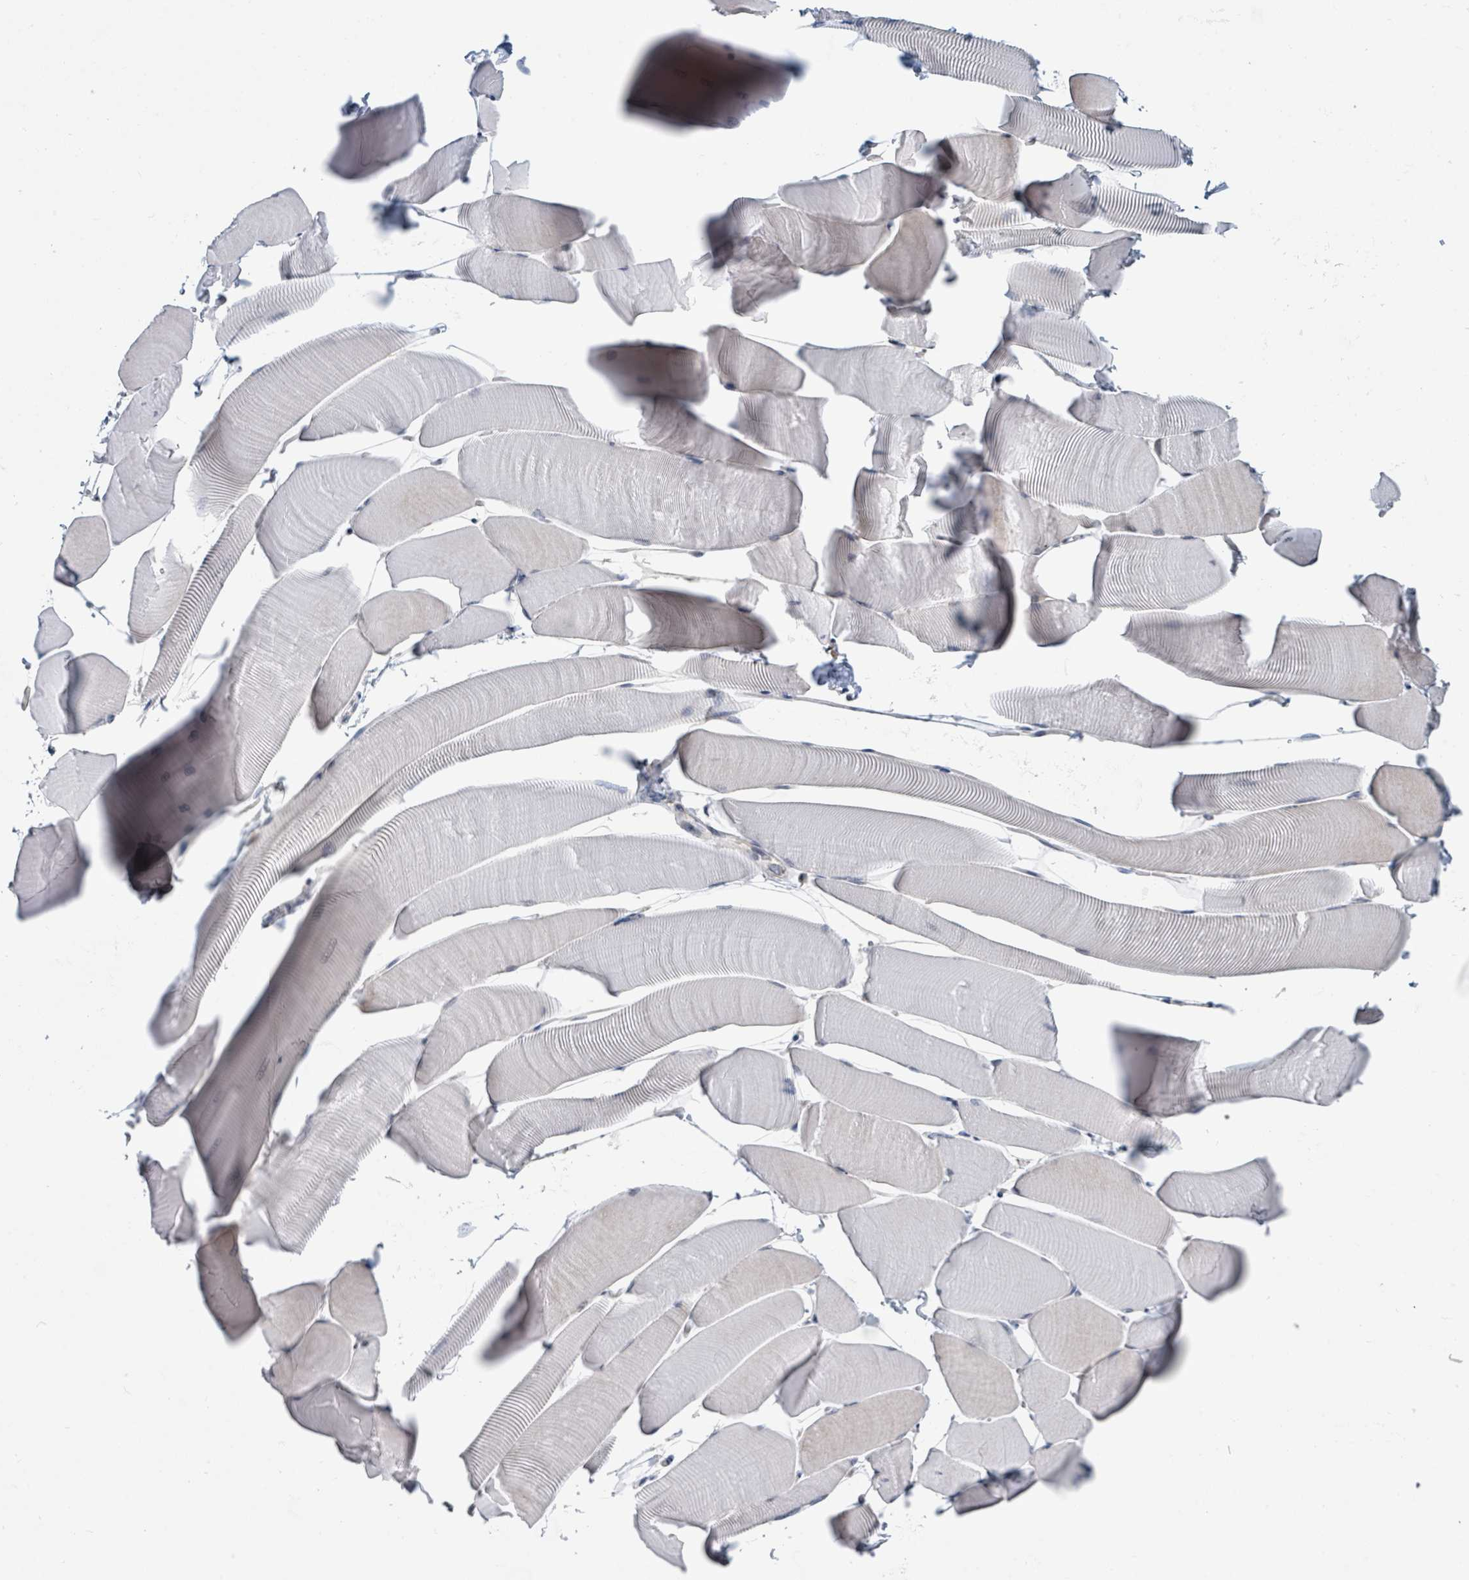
{"staining": {"intensity": "weak", "quantity": "<25%", "location": "cytoplasmic/membranous"}, "tissue": "skeletal muscle", "cell_type": "Myocytes", "image_type": "normal", "snomed": [{"axis": "morphology", "description": "Normal tissue, NOS"}, {"axis": "topography", "description": "Skeletal muscle"}], "caption": "Protein analysis of unremarkable skeletal muscle shows no significant staining in myocytes.", "gene": "ANKRD55", "patient": {"sex": "male", "age": 25}}